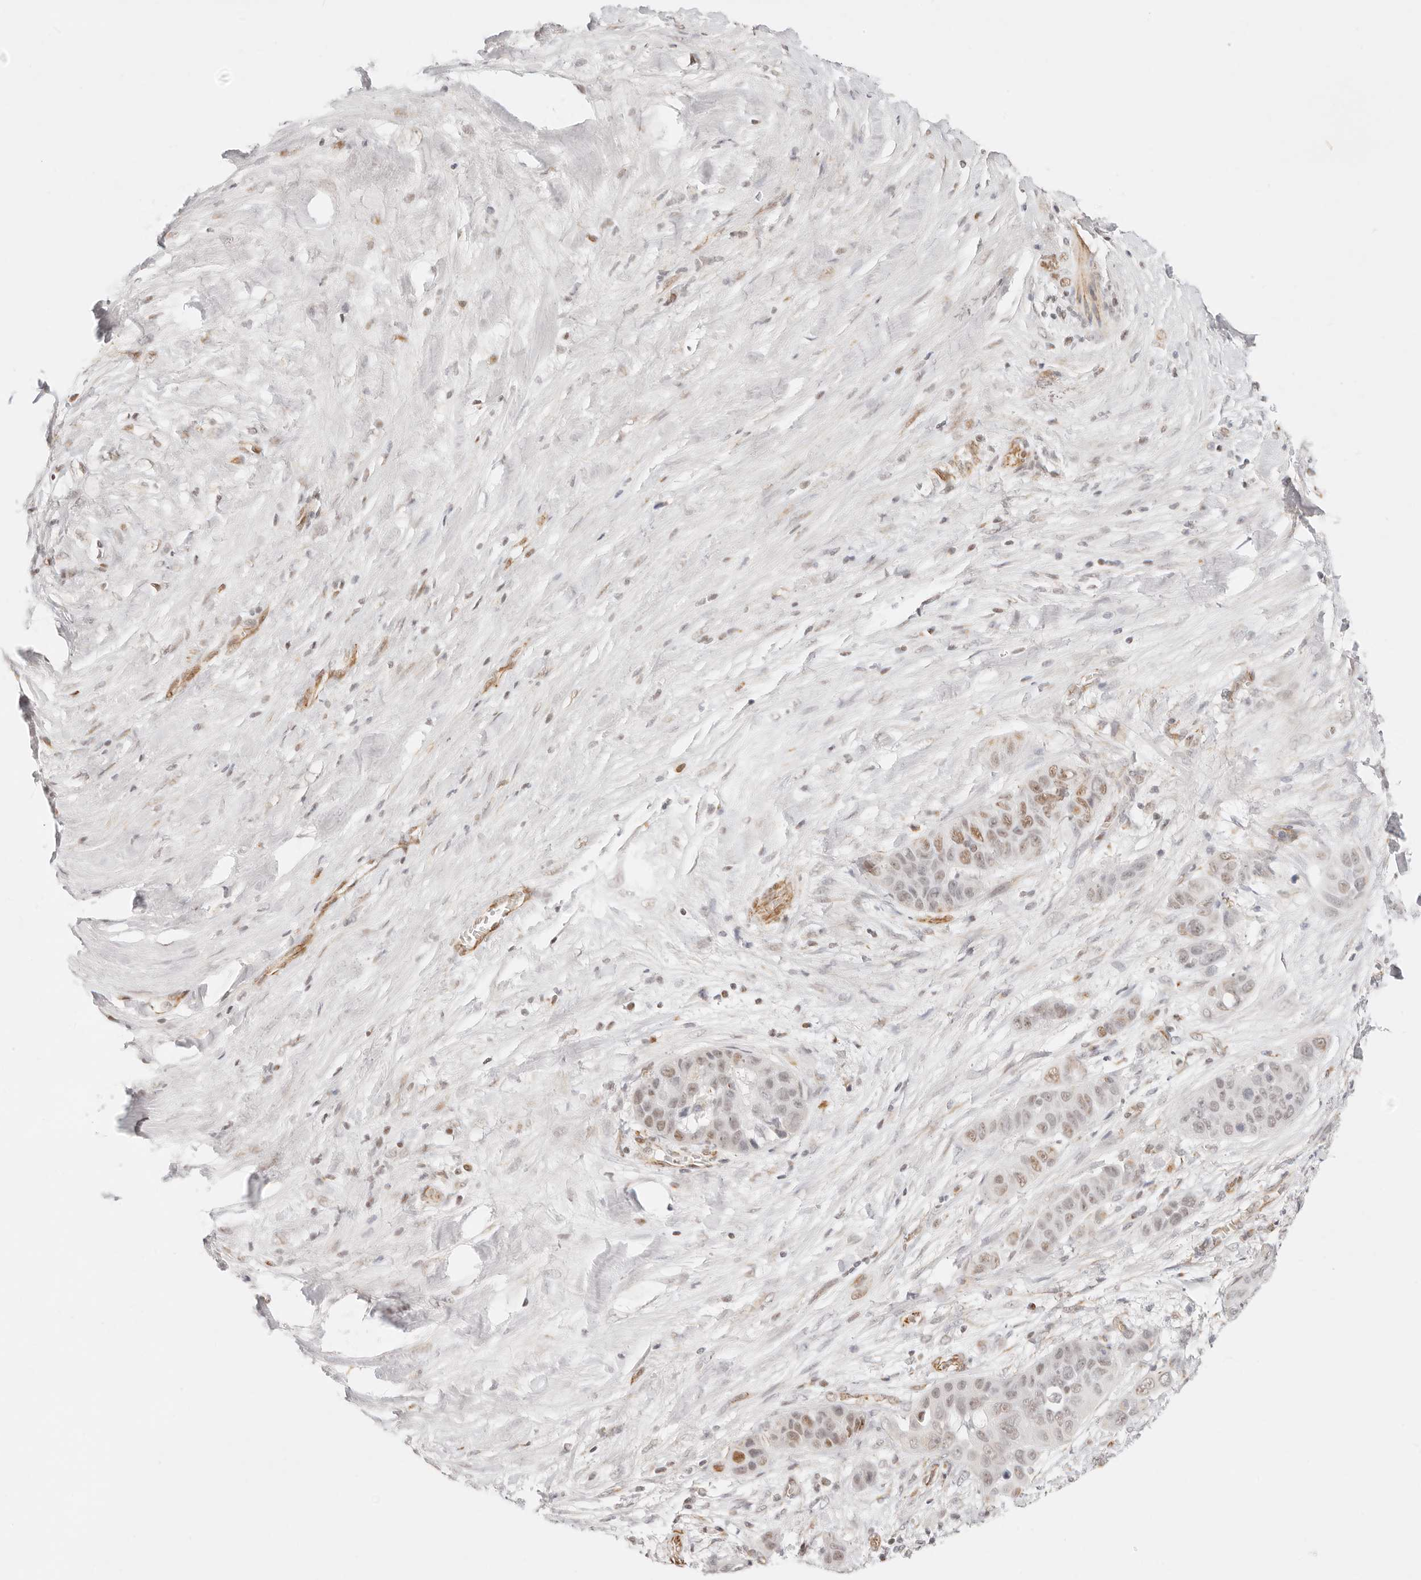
{"staining": {"intensity": "moderate", "quantity": "<25%", "location": "nuclear"}, "tissue": "liver cancer", "cell_type": "Tumor cells", "image_type": "cancer", "snomed": [{"axis": "morphology", "description": "Cholangiocarcinoma"}, {"axis": "topography", "description": "Liver"}], "caption": "Liver cholangiocarcinoma tissue reveals moderate nuclear staining in about <25% of tumor cells", "gene": "ZC3H11A", "patient": {"sex": "female", "age": 52}}